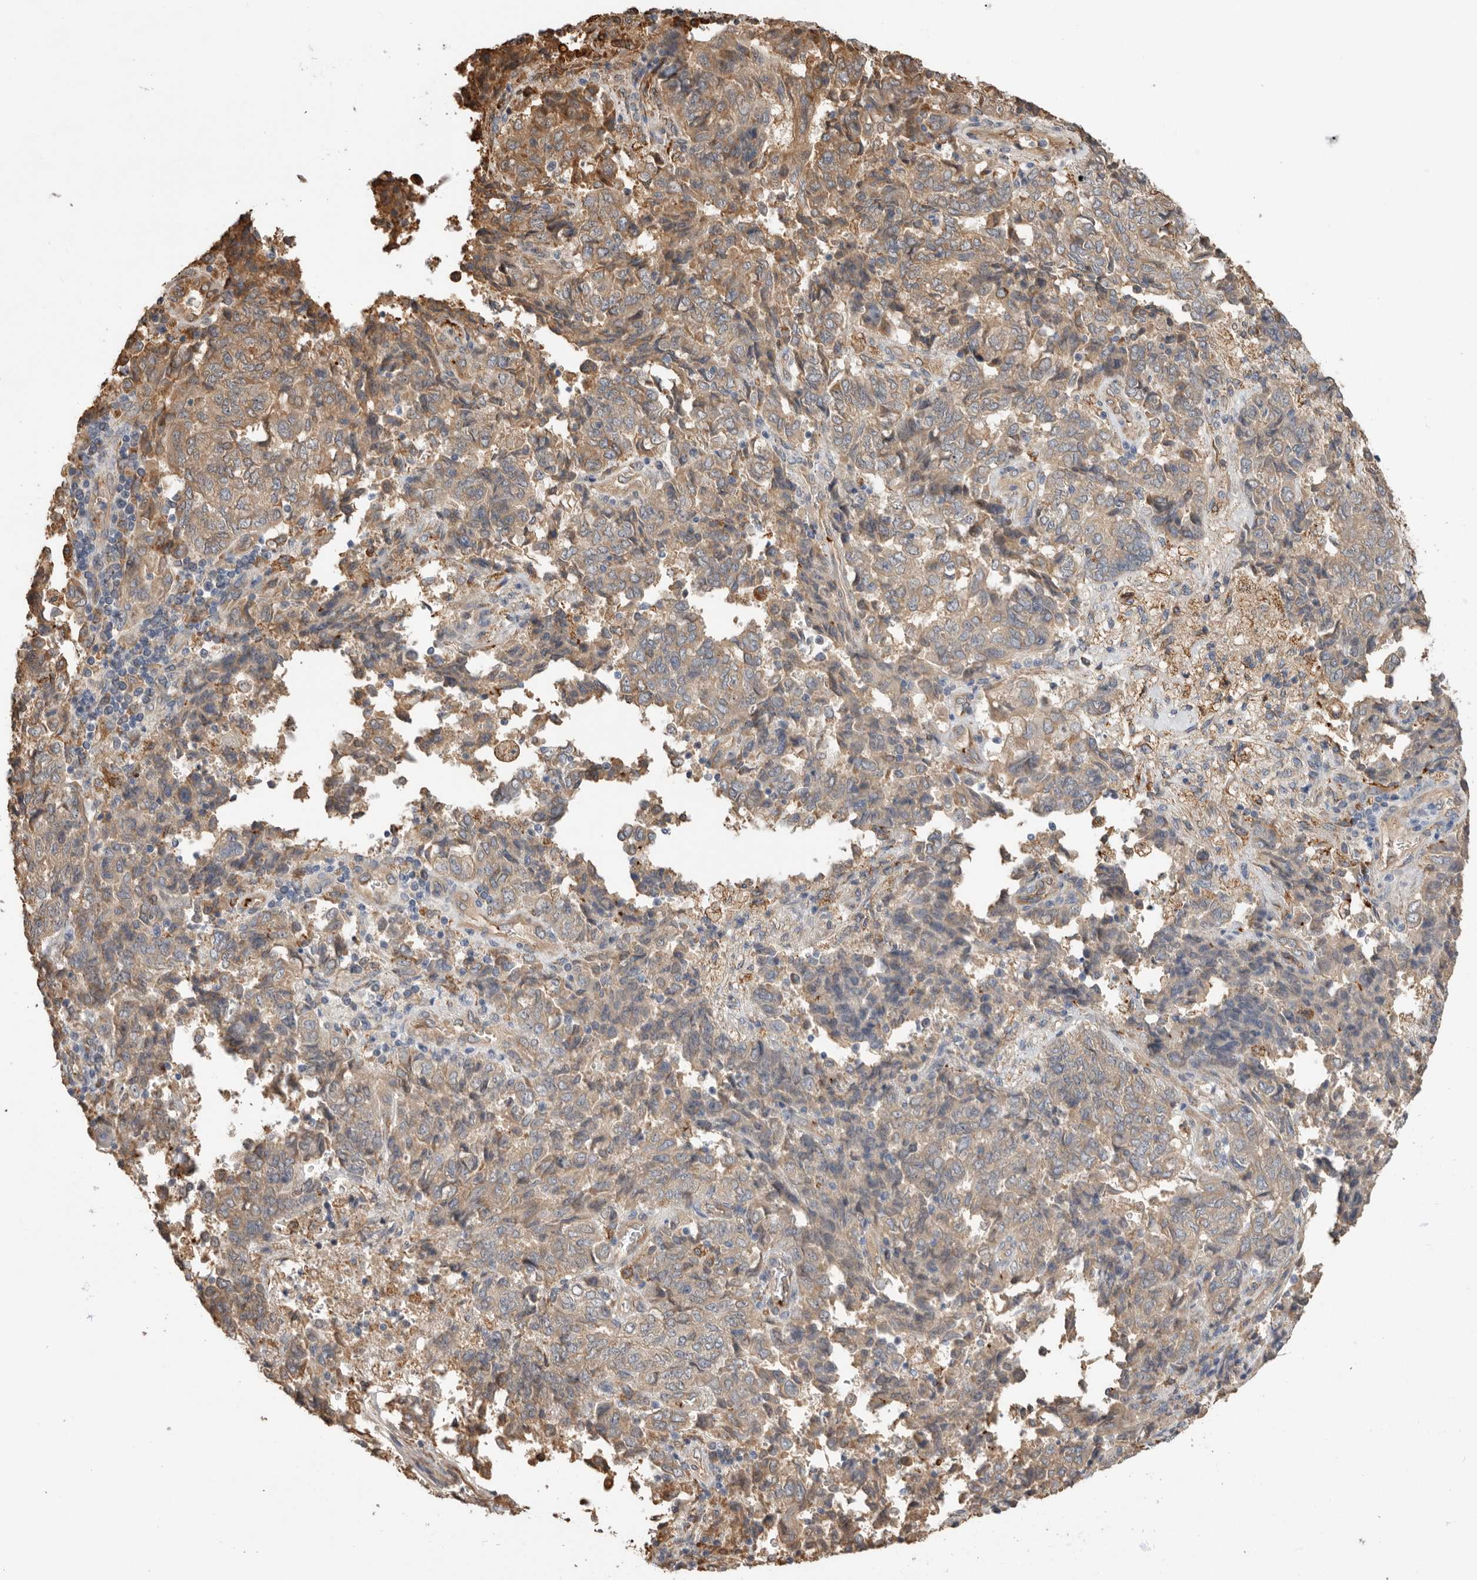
{"staining": {"intensity": "weak", "quantity": "25%-75%", "location": "cytoplasmic/membranous"}, "tissue": "endometrial cancer", "cell_type": "Tumor cells", "image_type": "cancer", "snomed": [{"axis": "morphology", "description": "Adenocarcinoma, NOS"}, {"axis": "topography", "description": "Endometrium"}], "caption": "High-magnification brightfield microscopy of endometrial cancer stained with DAB (3,3'-diaminobenzidine) (brown) and counterstained with hematoxylin (blue). tumor cells exhibit weak cytoplasmic/membranous positivity is appreciated in approximately25%-75% of cells.", "gene": "CDC42BPB", "patient": {"sex": "female", "age": 80}}